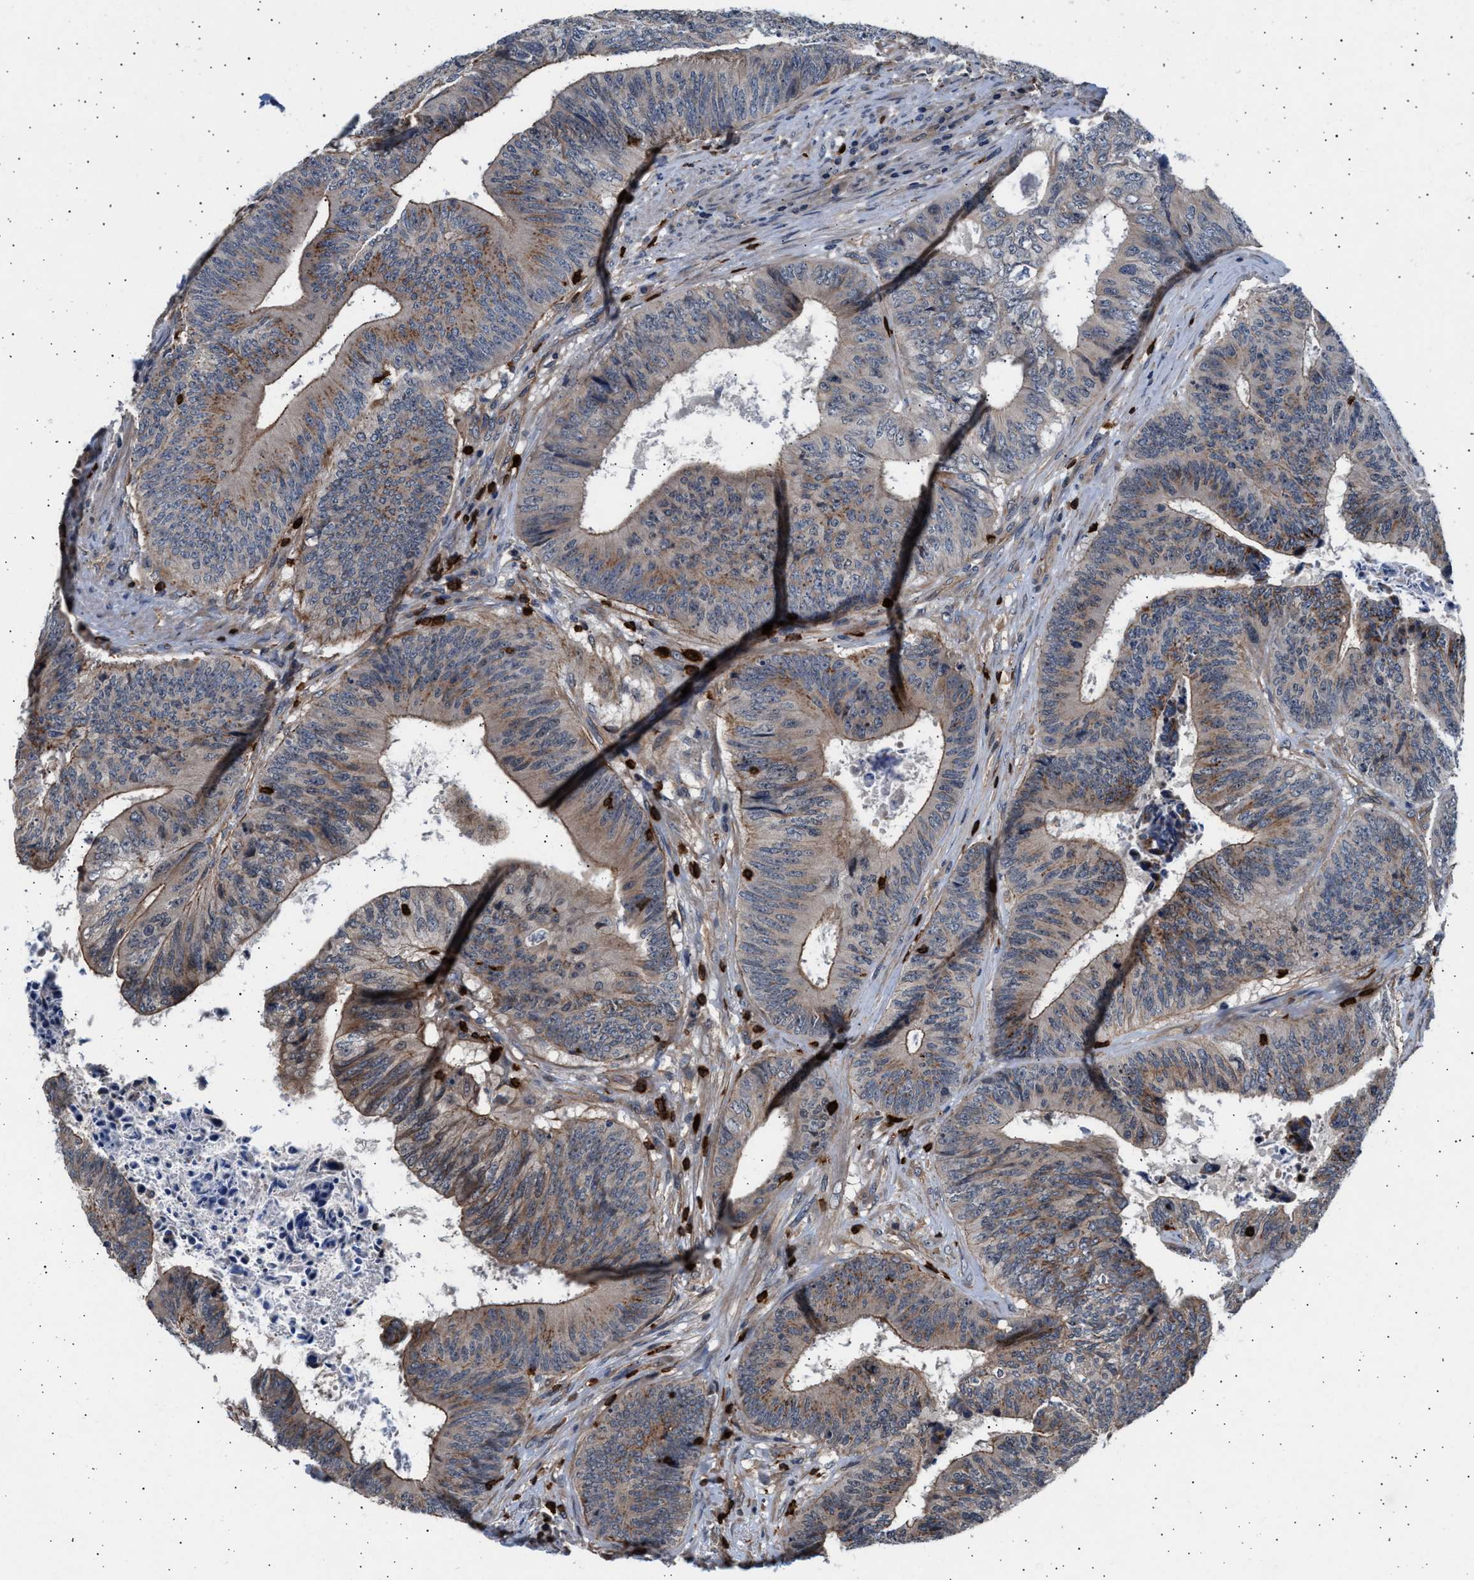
{"staining": {"intensity": "weak", "quantity": ">75%", "location": "cytoplasmic/membranous"}, "tissue": "colorectal cancer", "cell_type": "Tumor cells", "image_type": "cancer", "snomed": [{"axis": "morphology", "description": "Adenocarcinoma, NOS"}, {"axis": "topography", "description": "Rectum"}], "caption": "Immunohistochemistry (IHC) photomicrograph of neoplastic tissue: human colorectal cancer (adenocarcinoma) stained using immunohistochemistry (IHC) exhibits low levels of weak protein expression localized specifically in the cytoplasmic/membranous of tumor cells, appearing as a cytoplasmic/membranous brown color.", "gene": "GRAP2", "patient": {"sex": "male", "age": 72}}